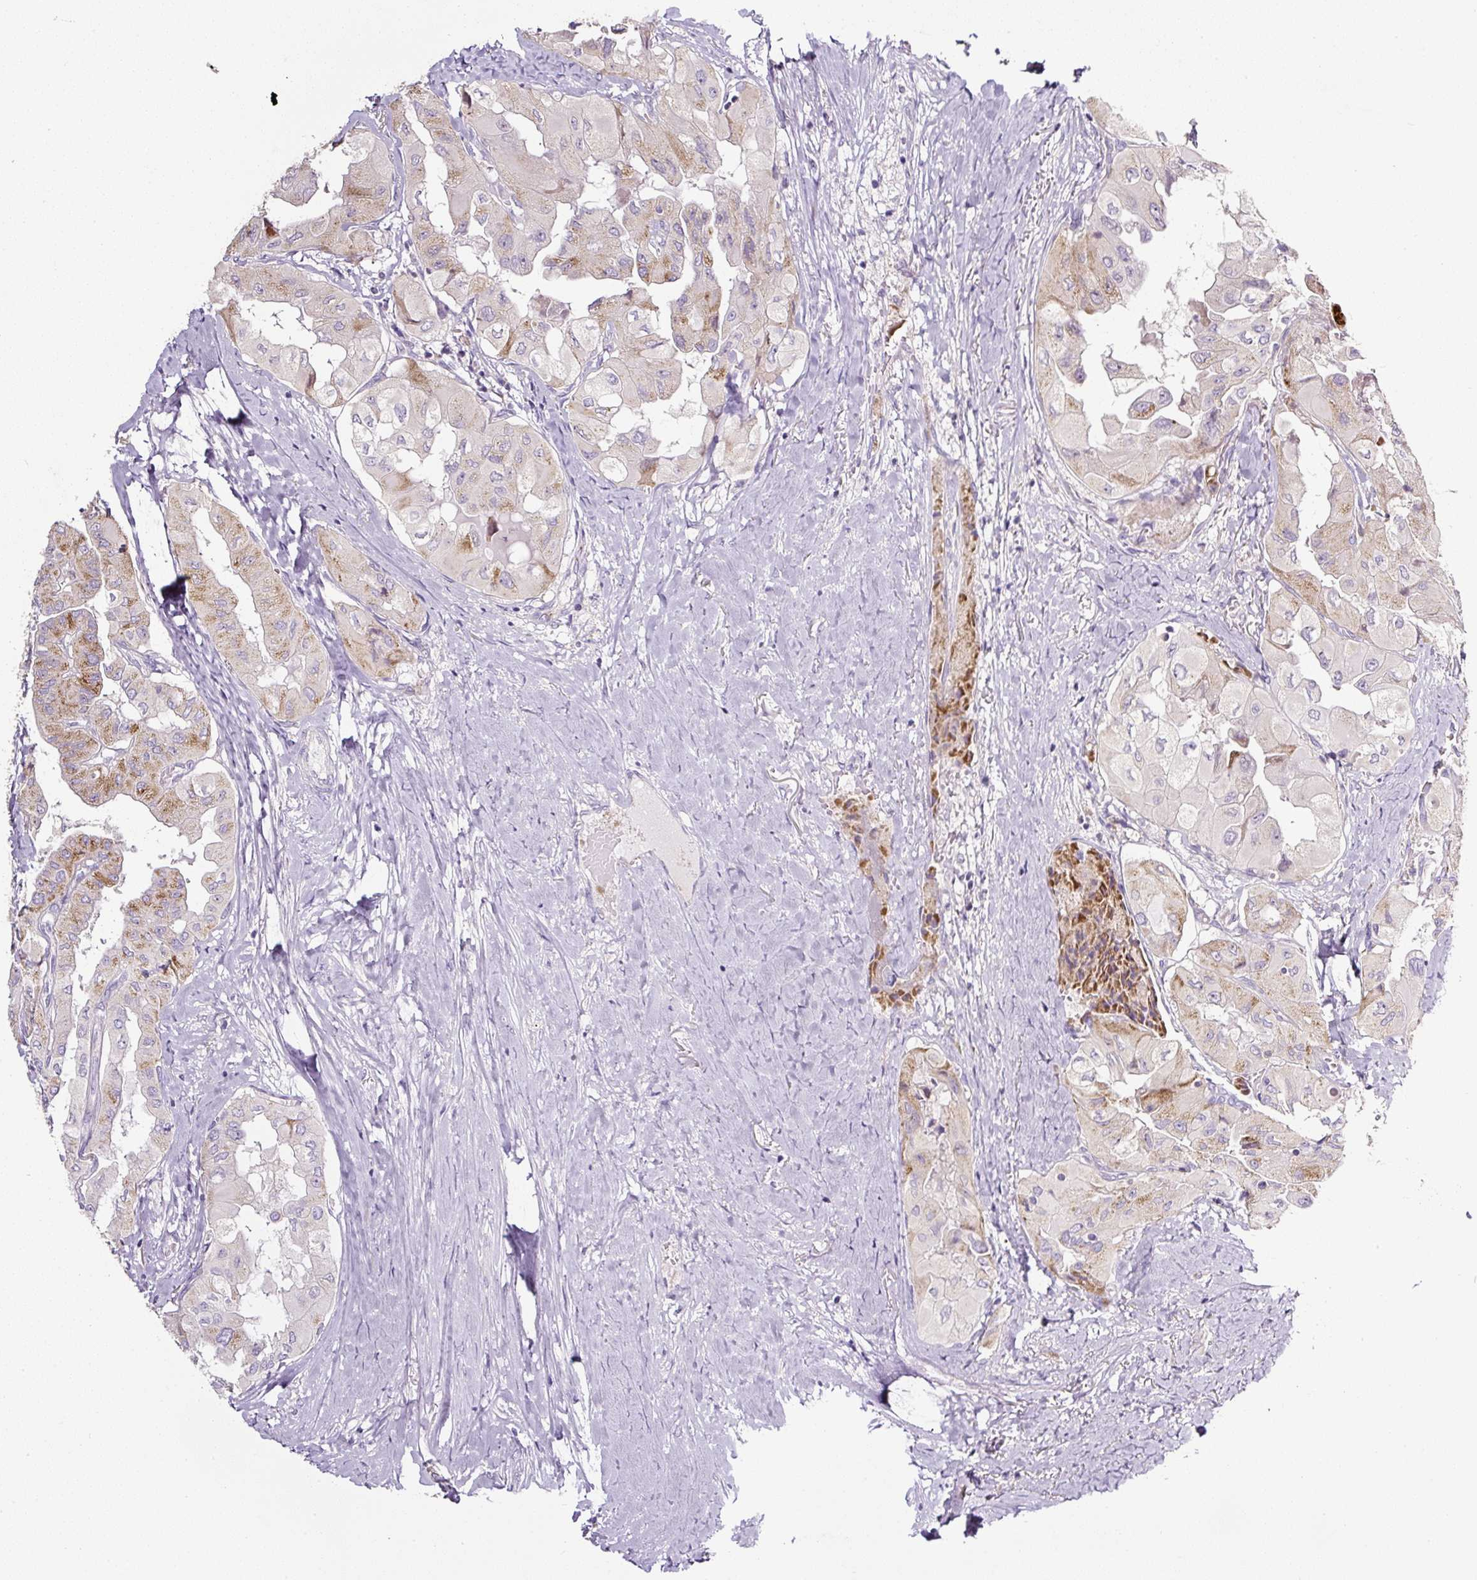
{"staining": {"intensity": "moderate", "quantity": "<25%", "location": "cytoplasmic/membranous"}, "tissue": "thyroid cancer", "cell_type": "Tumor cells", "image_type": "cancer", "snomed": [{"axis": "morphology", "description": "Normal tissue, NOS"}, {"axis": "morphology", "description": "Papillary adenocarcinoma, NOS"}, {"axis": "topography", "description": "Thyroid gland"}], "caption": "Human thyroid papillary adenocarcinoma stained with a protein marker exhibits moderate staining in tumor cells.", "gene": "HPS4", "patient": {"sex": "female", "age": 59}}